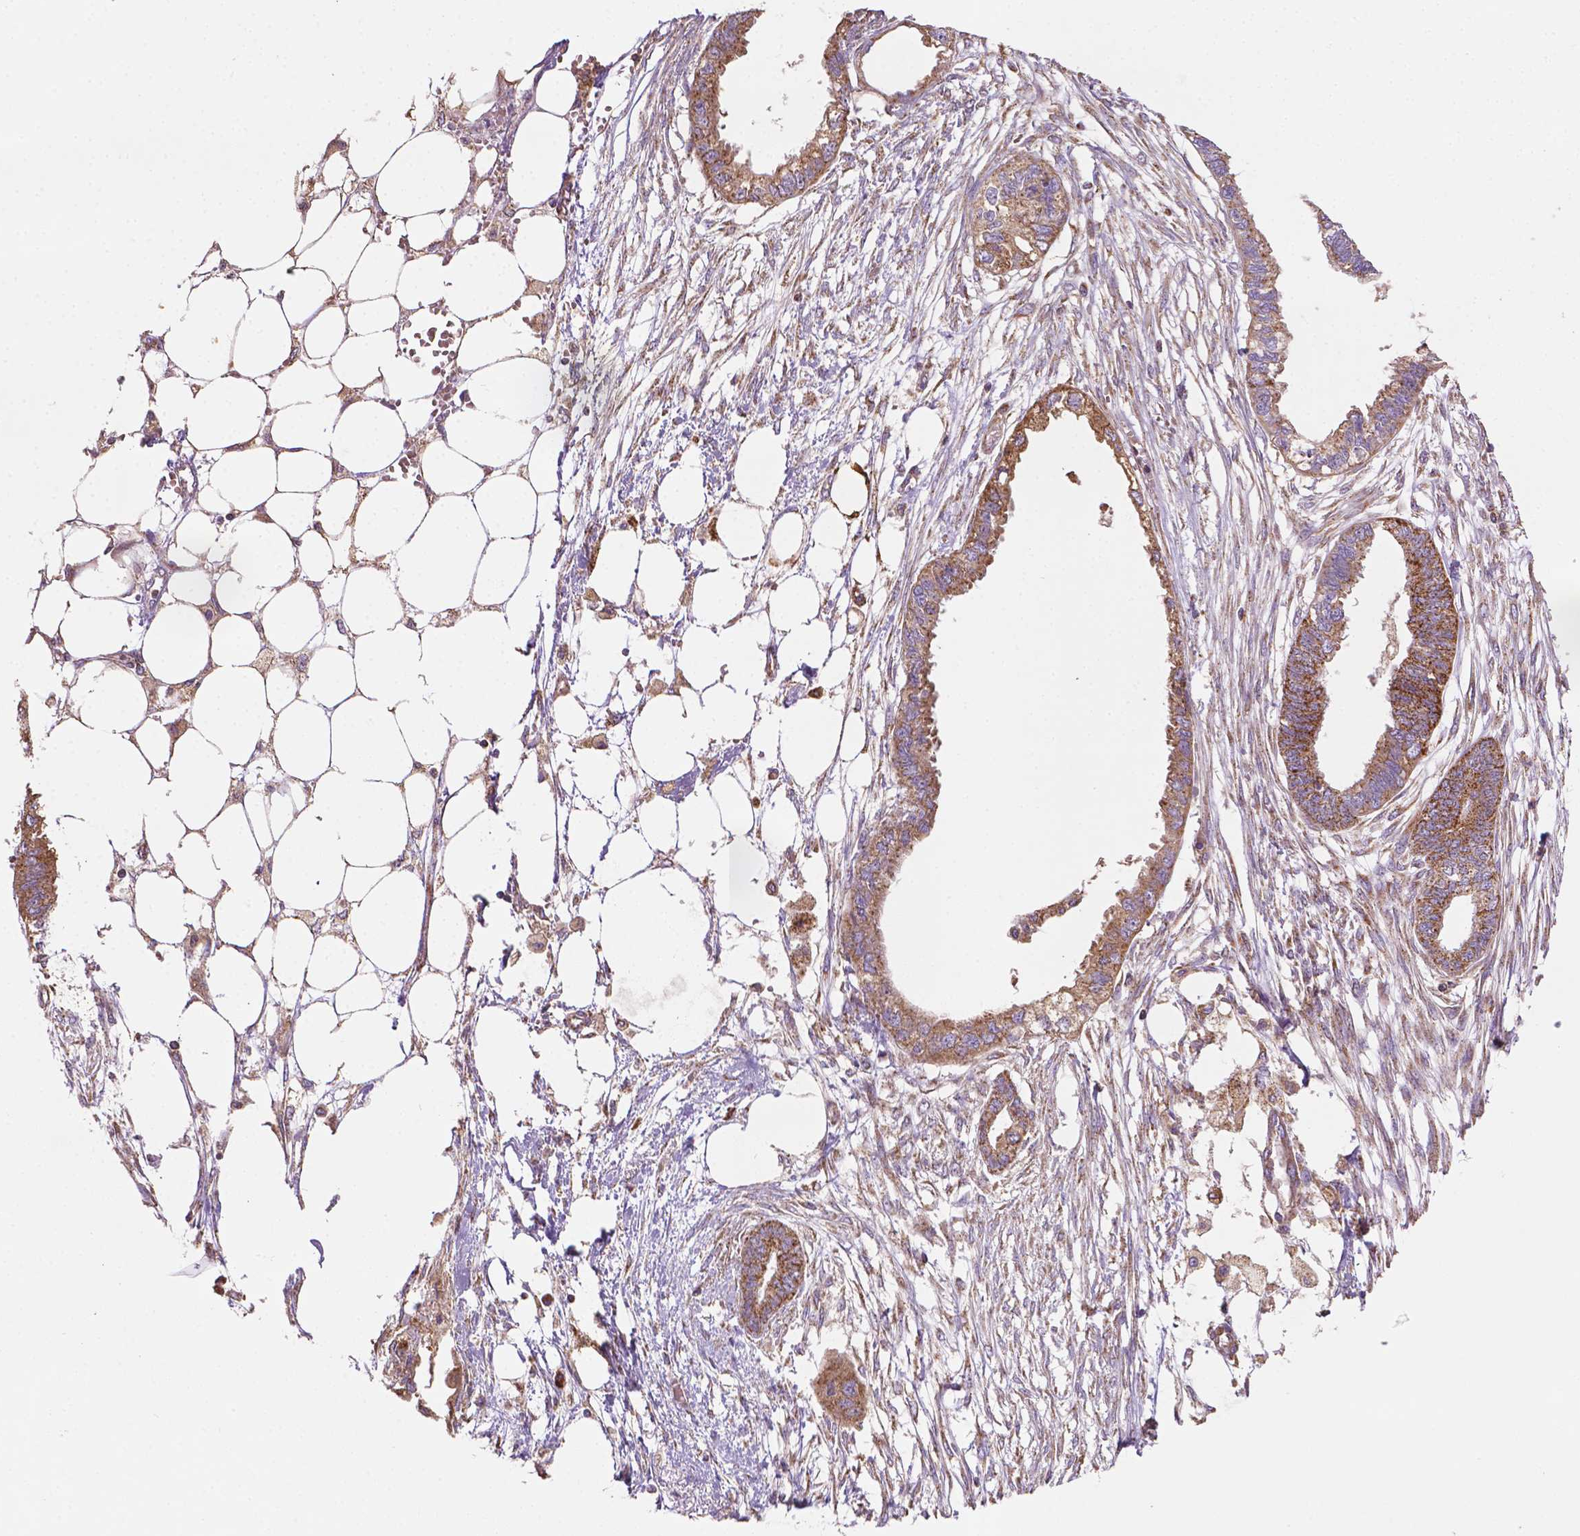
{"staining": {"intensity": "moderate", "quantity": ">75%", "location": "cytoplasmic/membranous"}, "tissue": "endometrial cancer", "cell_type": "Tumor cells", "image_type": "cancer", "snomed": [{"axis": "morphology", "description": "Adenocarcinoma, NOS"}, {"axis": "morphology", "description": "Adenocarcinoma, metastatic, NOS"}, {"axis": "topography", "description": "Adipose tissue"}, {"axis": "topography", "description": "Endometrium"}], "caption": "Endometrial metastatic adenocarcinoma stained with a brown dye demonstrates moderate cytoplasmic/membranous positive expression in approximately >75% of tumor cells.", "gene": "ILVBL", "patient": {"sex": "female", "age": 67}}